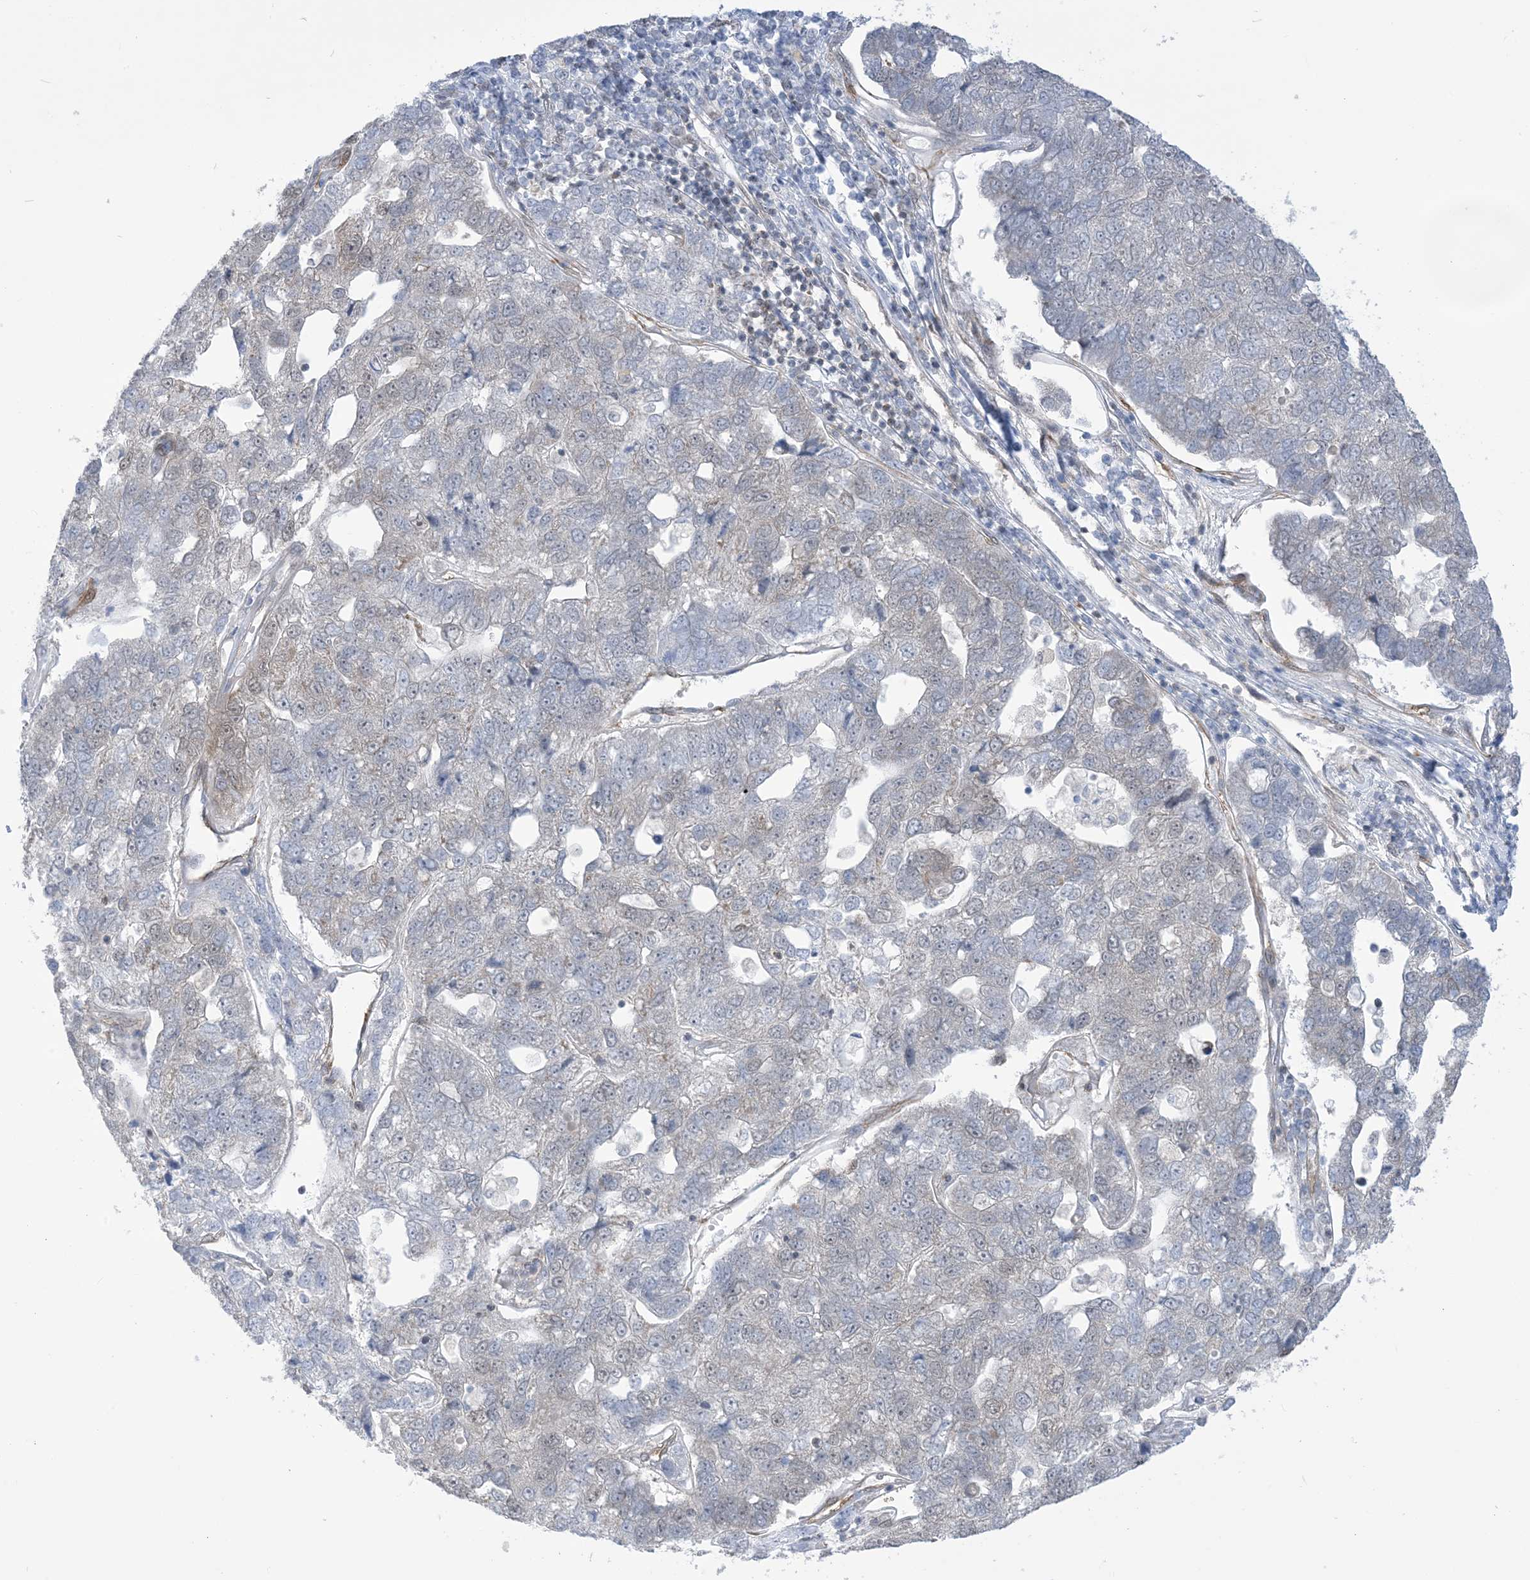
{"staining": {"intensity": "negative", "quantity": "none", "location": "none"}, "tissue": "pancreatic cancer", "cell_type": "Tumor cells", "image_type": "cancer", "snomed": [{"axis": "morphology", "description": "Adenocarcinoma, NOS"}, {"axis": "topography", "description": "Pancreas"}], "caption": "Immunohistochemical staining of pancreatic cancer (adenocarcinoma) demonstrates no significant staining in tumor cells.", "gene": "CASP4", "patient": {"sex": "female", "age": 61}}